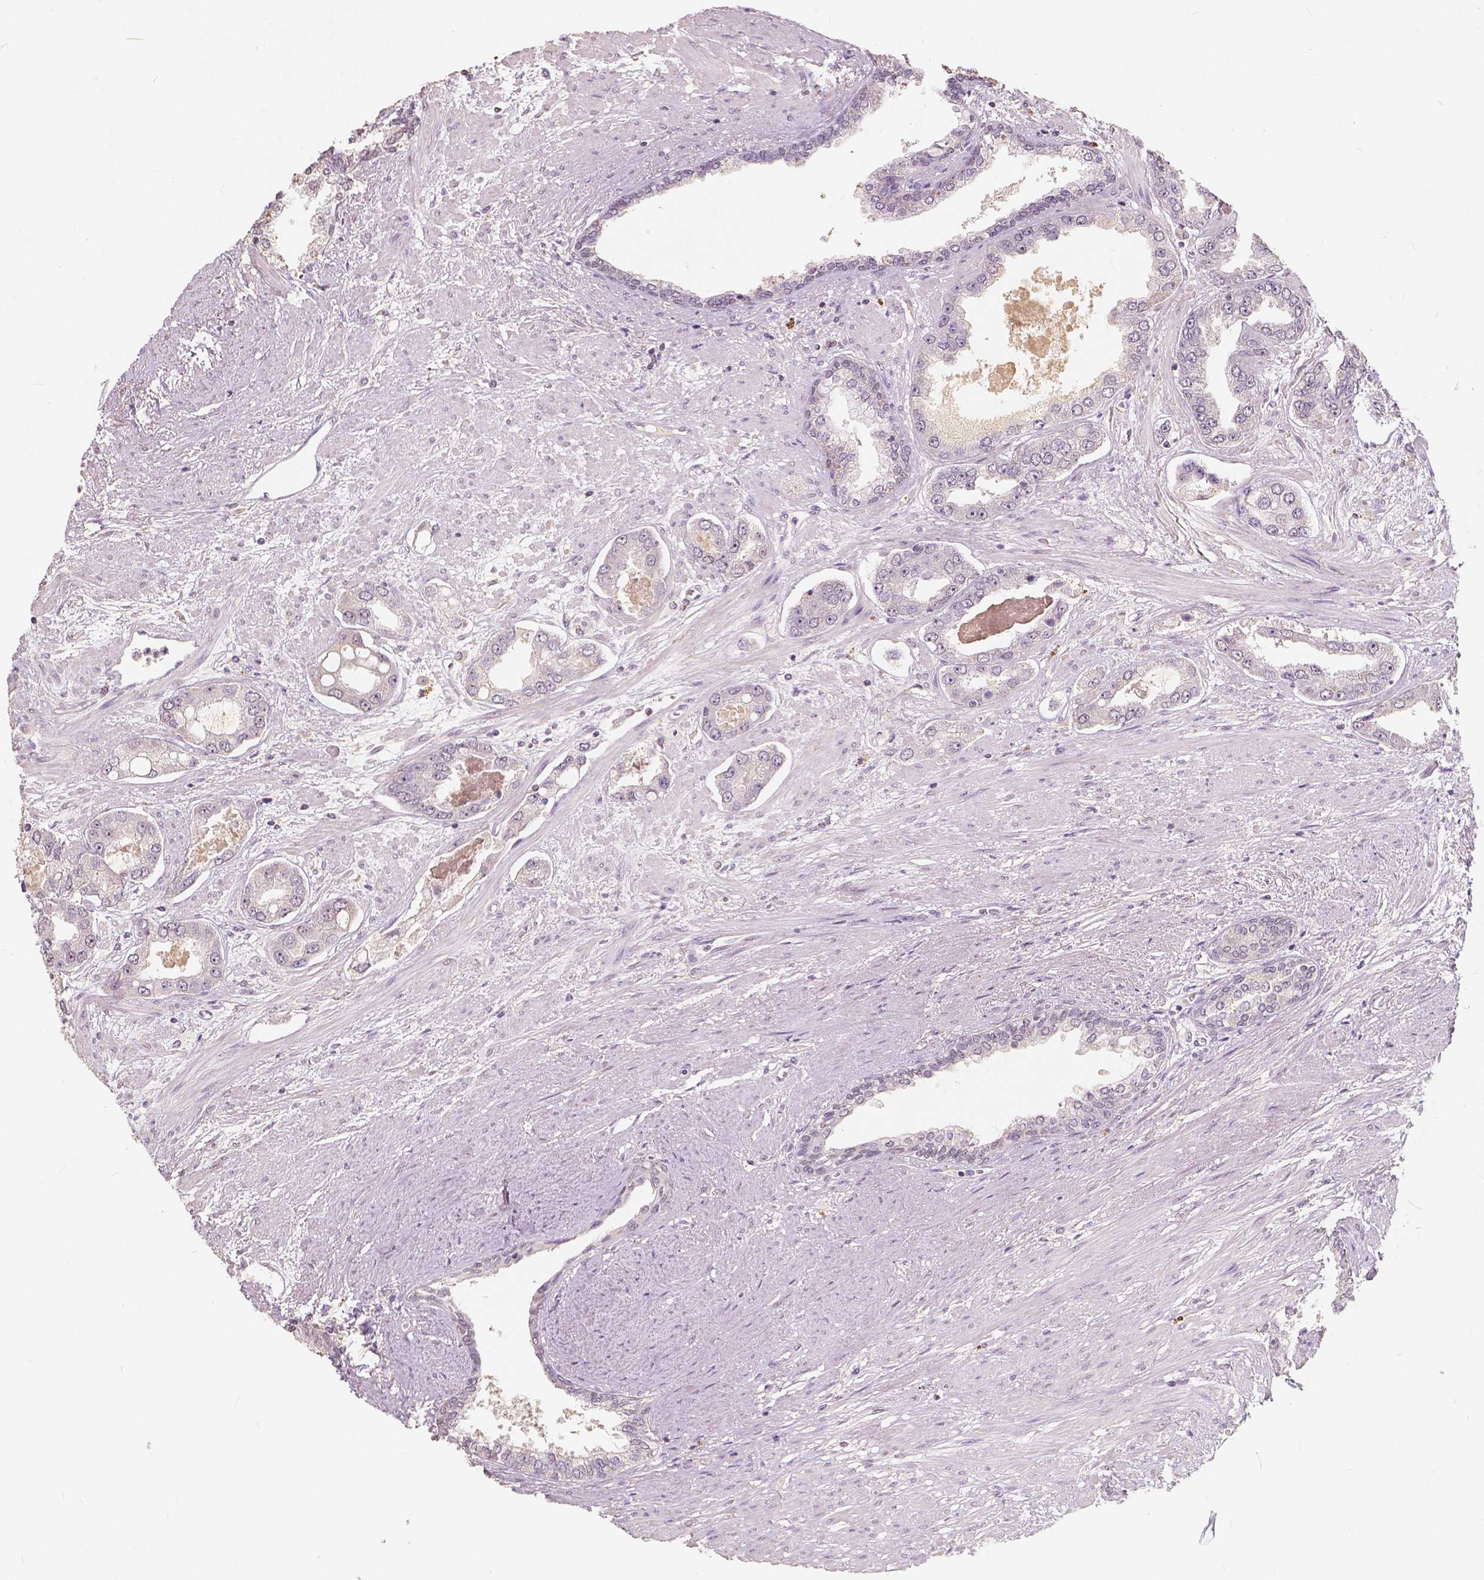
{"staining": {"intensity": "negative", "quantity": "none", "location": "none"}, "tissue": "prostate cancer", "cell_type": "Tumor cells", "image_type": "cancer", "snomed": [{"axis": "morphology", "description": "Adenocarcinoma, Low grade"}, {"axis": "topography", "description": "Prostate"}], "caption": "Tumor cells show no significant protein positivity in prostate cancer (low-grade adenocarcinoma).", "gene": "SOX15", "patient": {"sex": "male", "age": 60}}